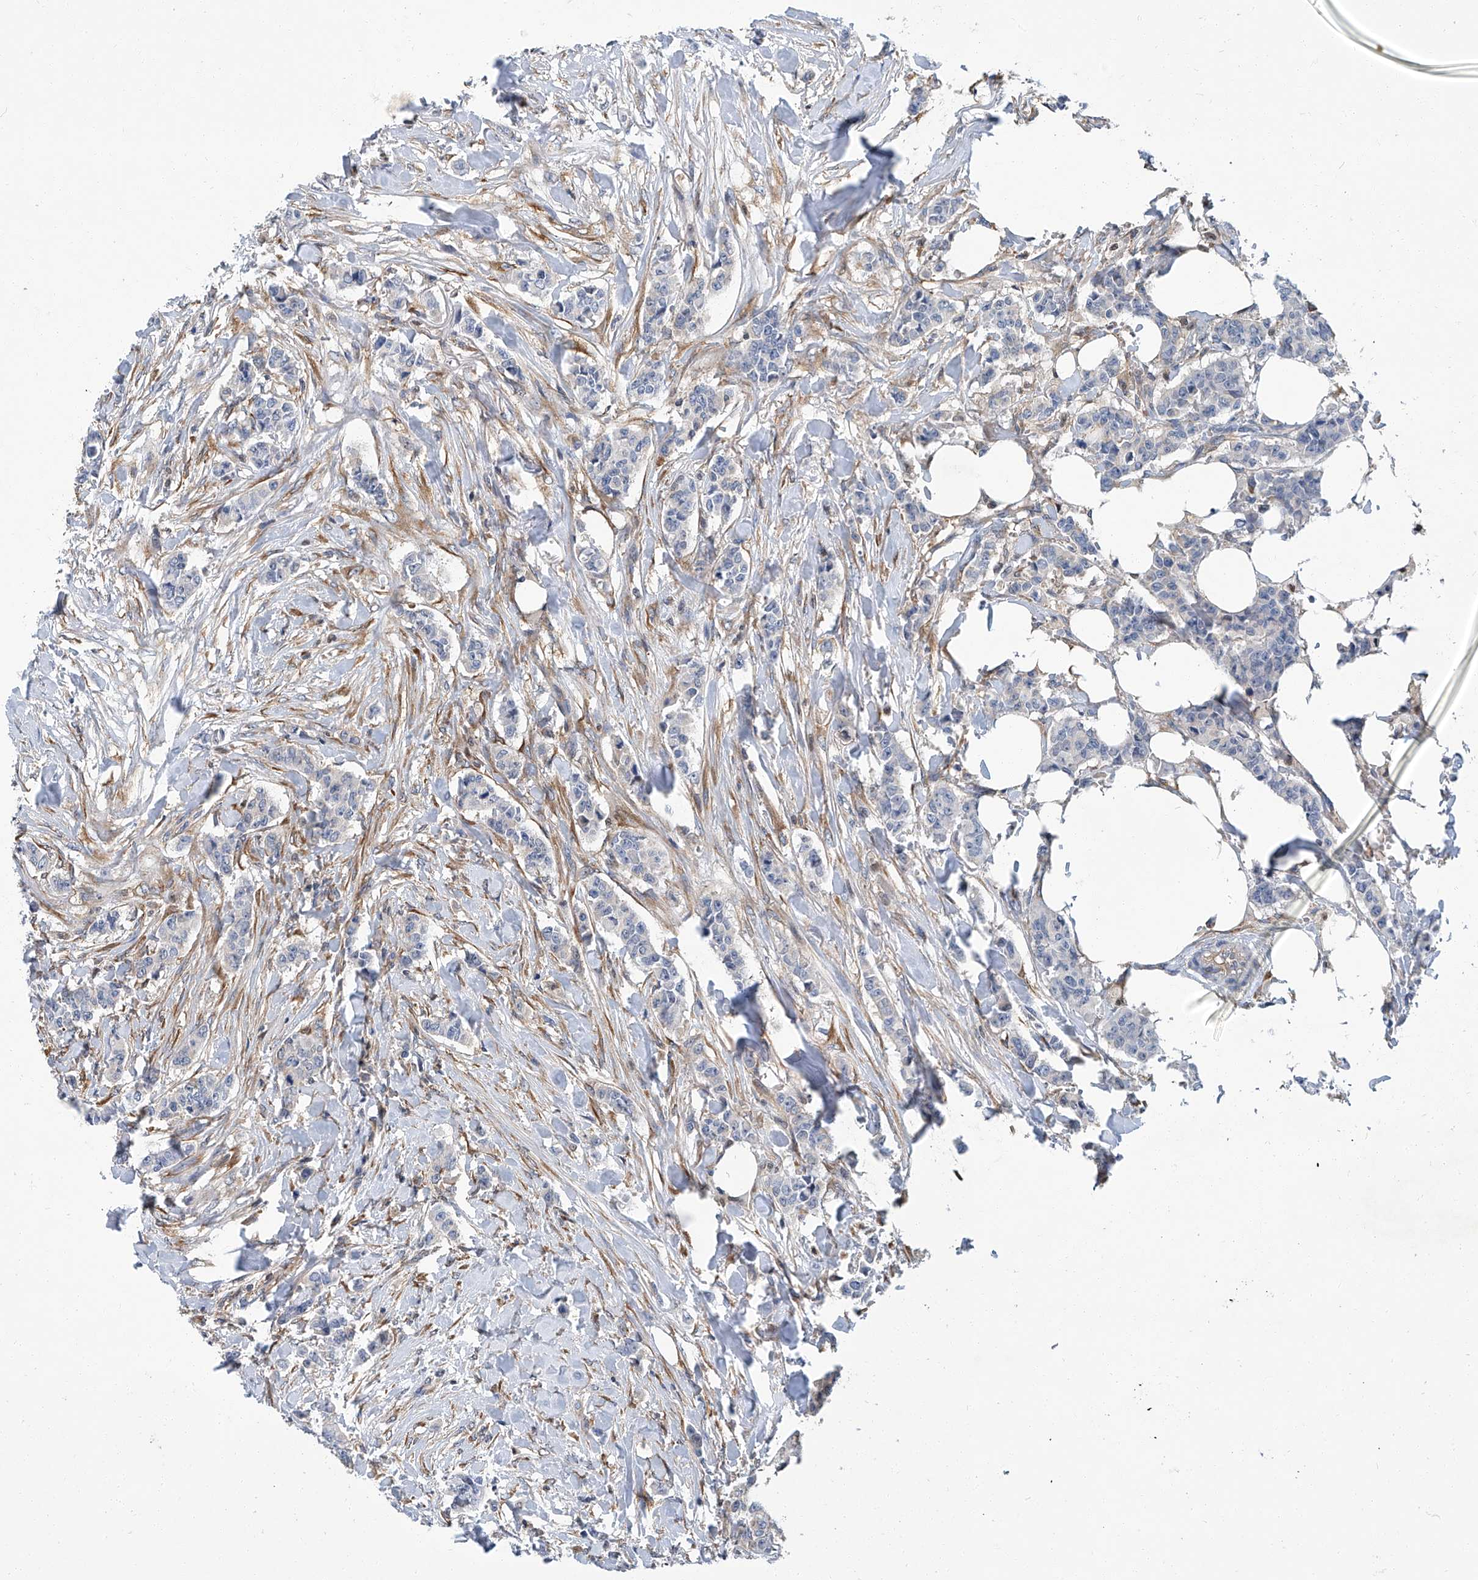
{"staining": {"intensity": "negative", "quantity": "none", "location": "none"}, "tissue": "breast cancer", "cell_type": "Tumor cells", "image_type": "cancer", "snomed": [{"axis": "morphology", "description": "Duct carcinoma"}, {"axis": "topography", "description": "Breast"}], "caption": "Immunohistochemical staining of breast cancer shows no significant positivity in tumor cells.", "gene": "PSMB10", "patient": {"sex": "female", "age": 40}}